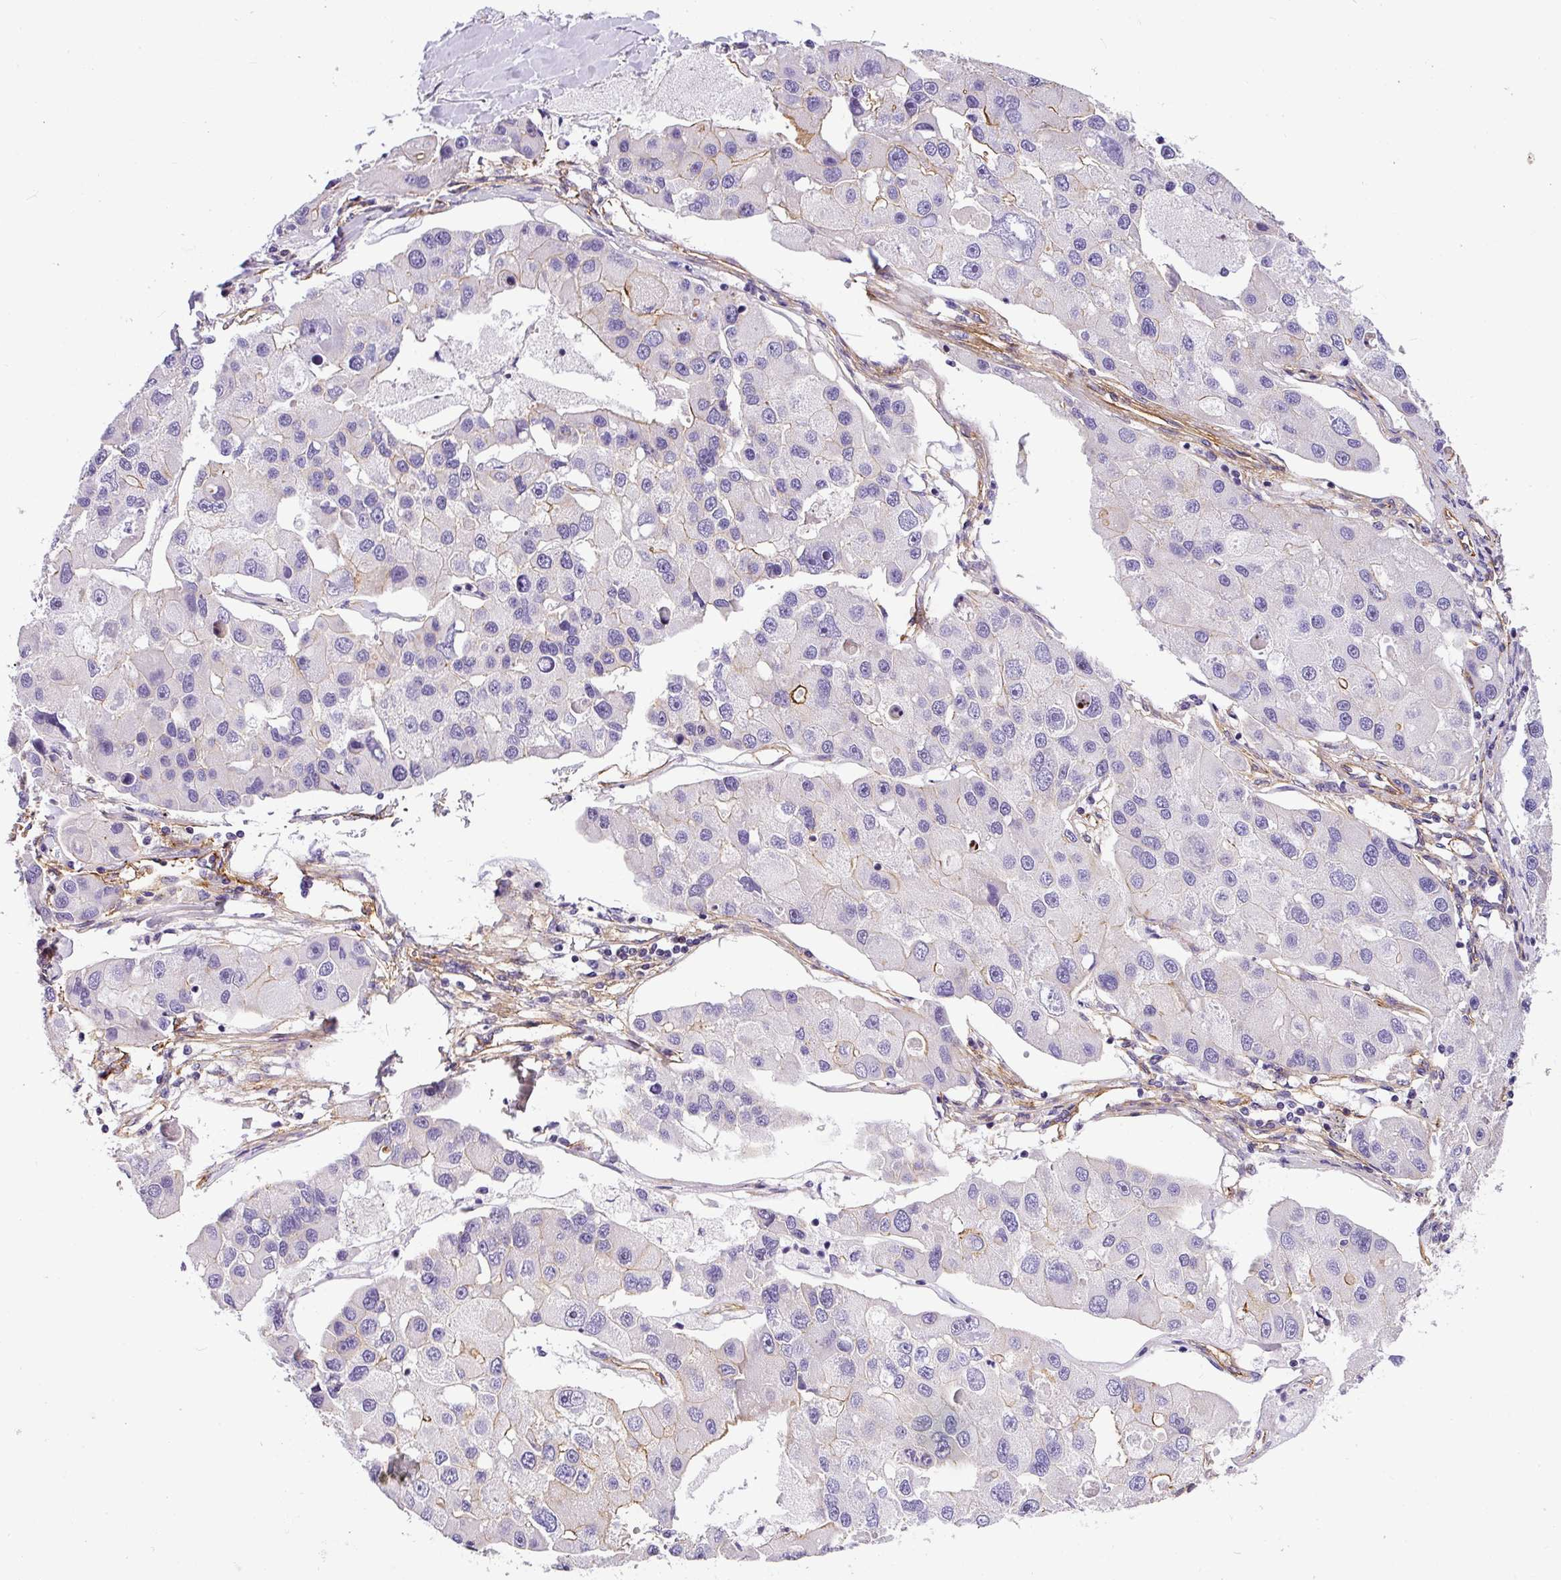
{"staining": {"intensity": "negative", "quantity": "none", "location": "none"}, "tissue": "lung cancer", "cell_type": "Tumor cells", "image_type": "cancer", "snomed": [{"axis": "morphology", "description": "Adenocarcinoma, NOS"}, {"axis": "topography", "description": "Lung"}], "caption": "Tumor cells are negative for brown protein staining in lung cancer.", "gene": "OR11H4", "patient": {"sex": "female", "age": 54}}